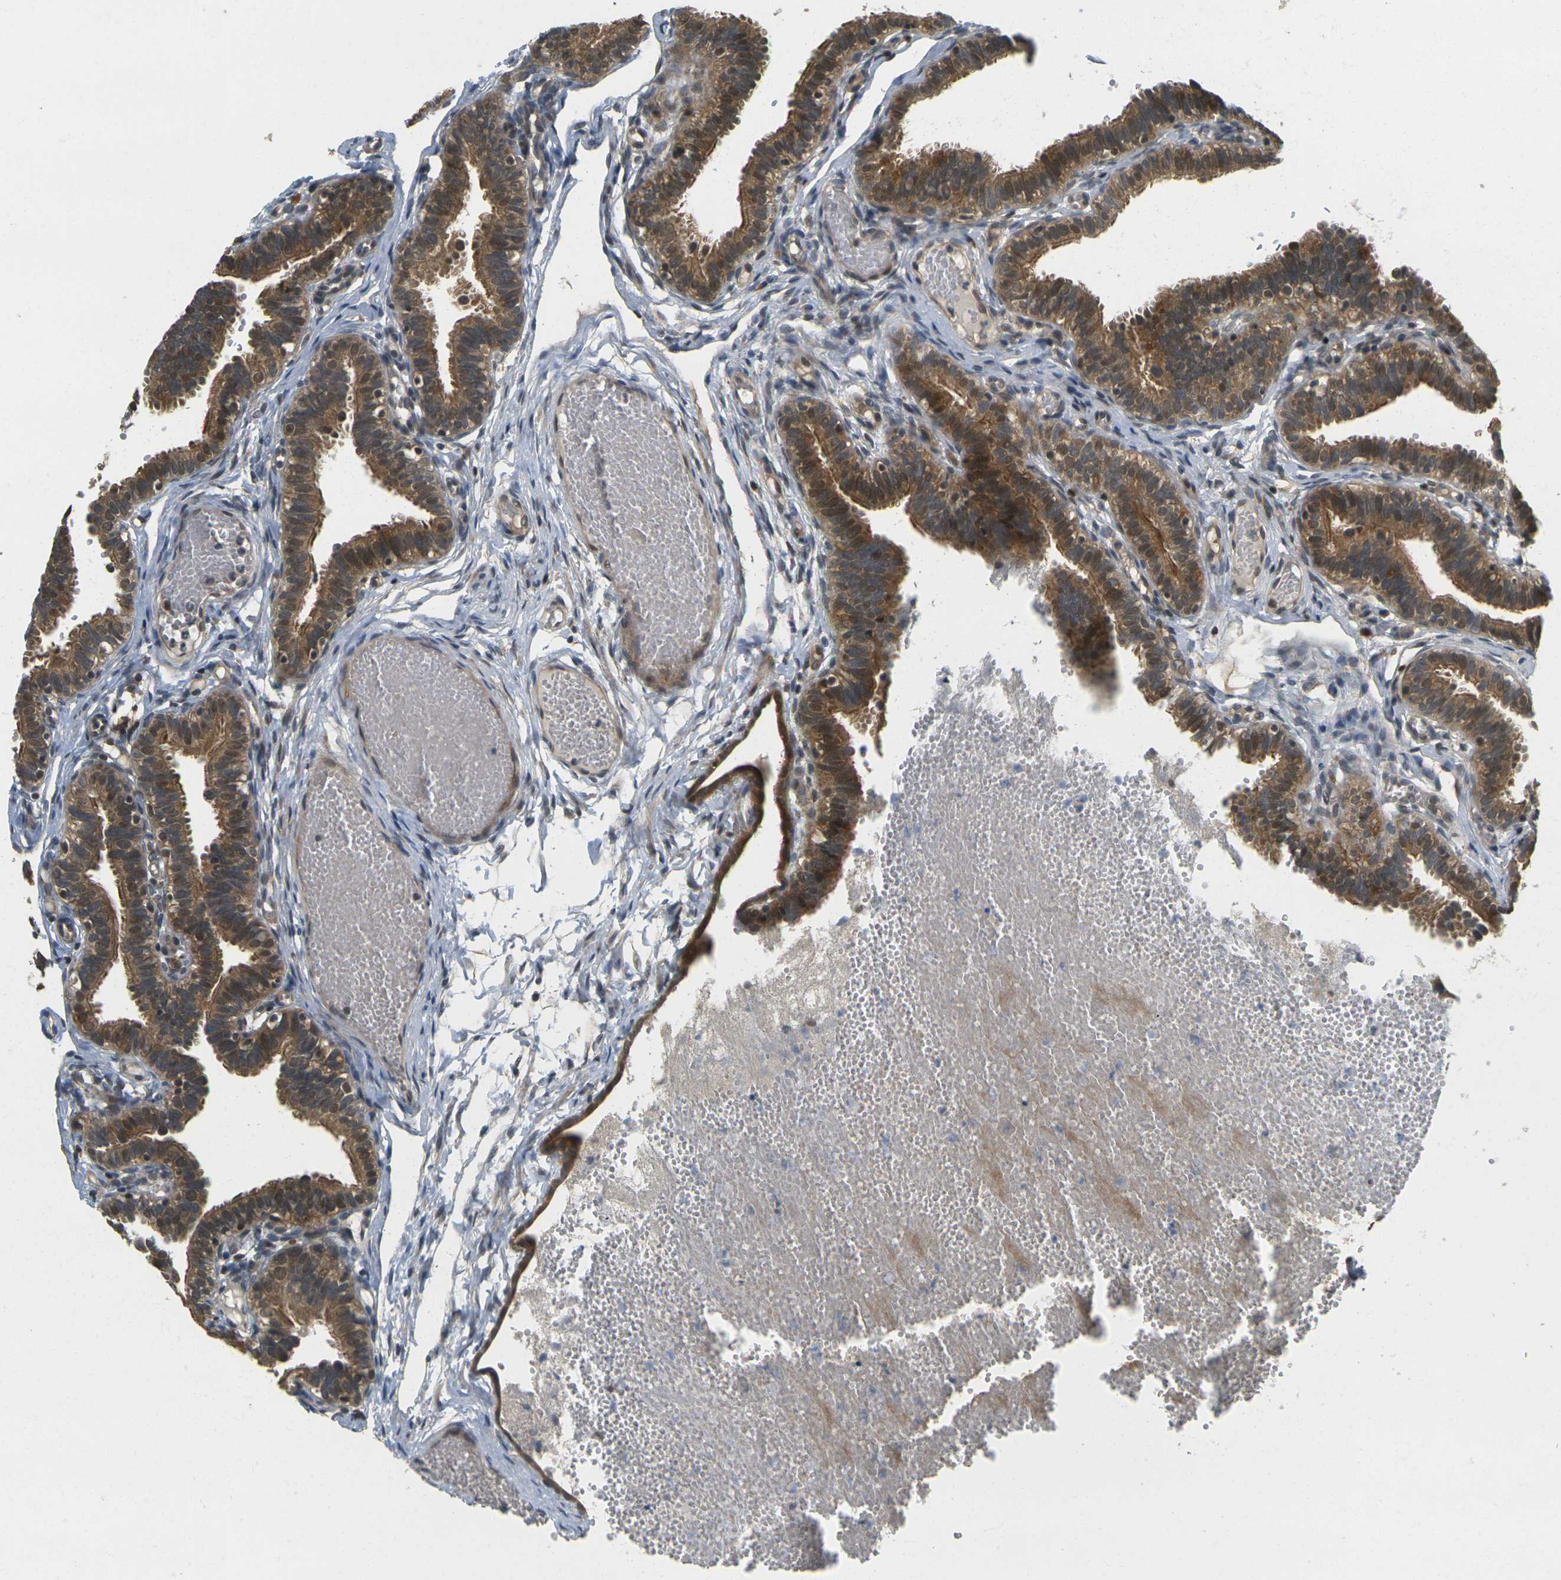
{"staining": {"intensity": "moderate", "quantity": ">75%", "location": "cytoplasmic/membranous"}, "tissue": "fallopian tube", "cell_type": "Glandular cells", "image_type": "normal", "snomed": [{"axis": "morphology", "description": "Normal tissue, NOS"}, {"axis": "topography", "description": "Fallopian tube"}, {"axis": "topography", "description": "Placenta"}], "caption": "Immunohistochemical staining of benign human fallopian tube reveals >75% levels of moderate cytoplasmic/membranous protein staining in approximately >75% of glandular cells. (DAB (3,3'-diaminobenzidine) = brown stain, brightfield microscopy at high magnification).", "gene": "KLHL8", "patient": {"sex": "female", "age": 34}}